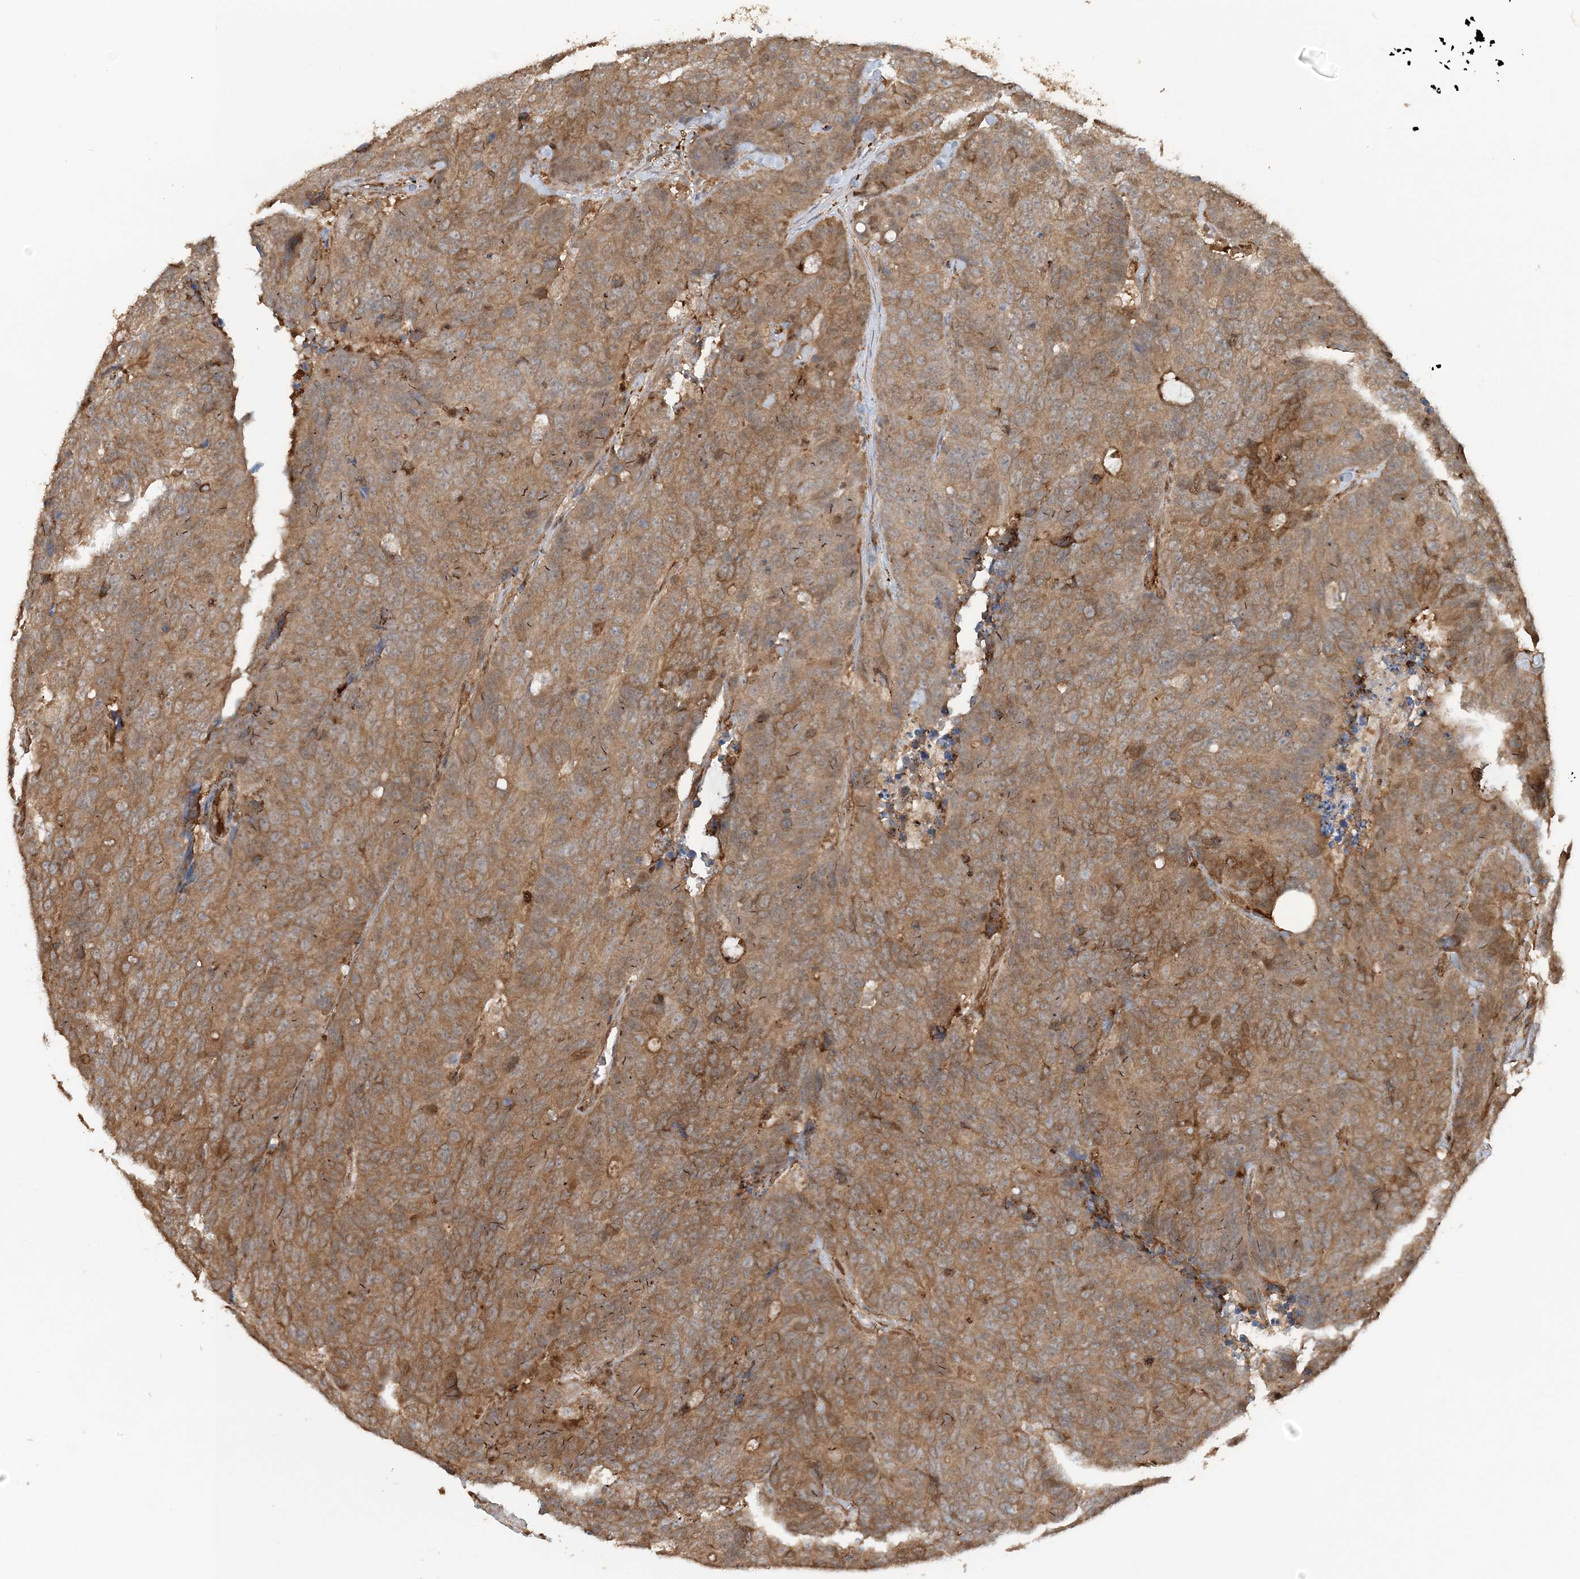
{"staining": {"intensity": "moderate", "quantity": ">75%", "location": "cytoplasmic/membranous"}, "tissue": "colorectal cancer", "cell_type": "Tumor cells", "image_type": "cancer", "snomed": [{"axis": "morphology", "description": "Adenocarcinoma, NOS"}, {"axis": "topography", "description": "Colon"}], "caption": "Colorectal cancer (adenocarcinoma) stained for a protein (brown) displays moderate cytoplasmic/membranous positive expression in about >75% of tumor cells.", "gene": "DSTN", "patient": {"sex": "female", "age": 86}}